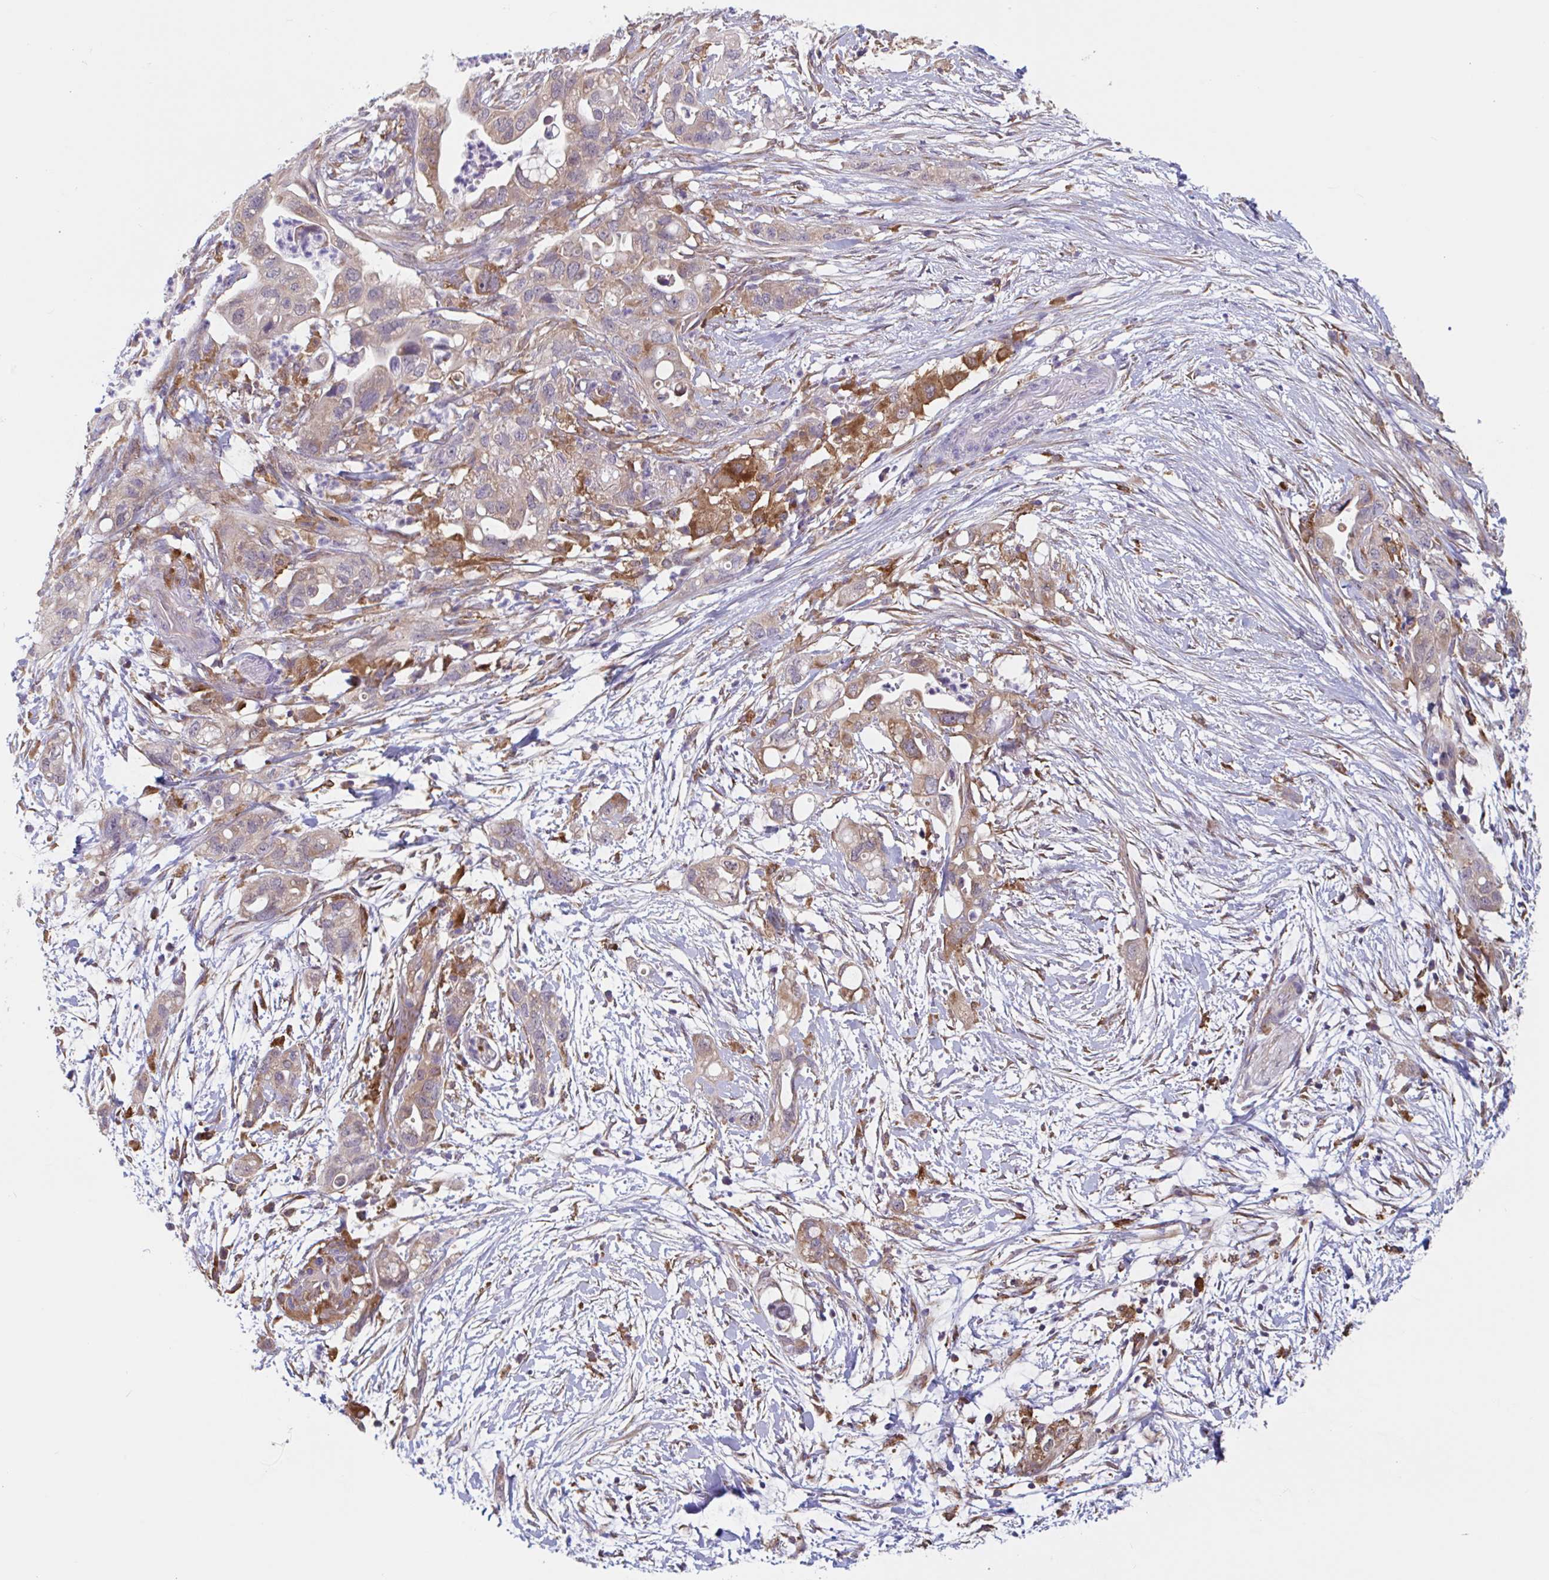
{"staining": {"intensity": "weak", "quantity": ">75%", "location": "cytoplasmic/membranous"}, "tissue": "pancreatic cancer", "cell_type": "Tumor cells", "image_type": "cancer", "snomed": [{"axis": "morphology", "description": "Adenocarcinoma, NOS"}, {"axis": "topography", "description": "Pancreas"}], "caption": "The photomicrograph reveals staining of pancreatic cancer (adenocarcinoma), revealing weak cytoplasmic/membranous protein staining (brown color) within tumor cells. (brown staining indicates protein expression, while blue staining denotes nuclei).", "gene": "SNX8", "patient": {"sex": "female", "age": 72}}